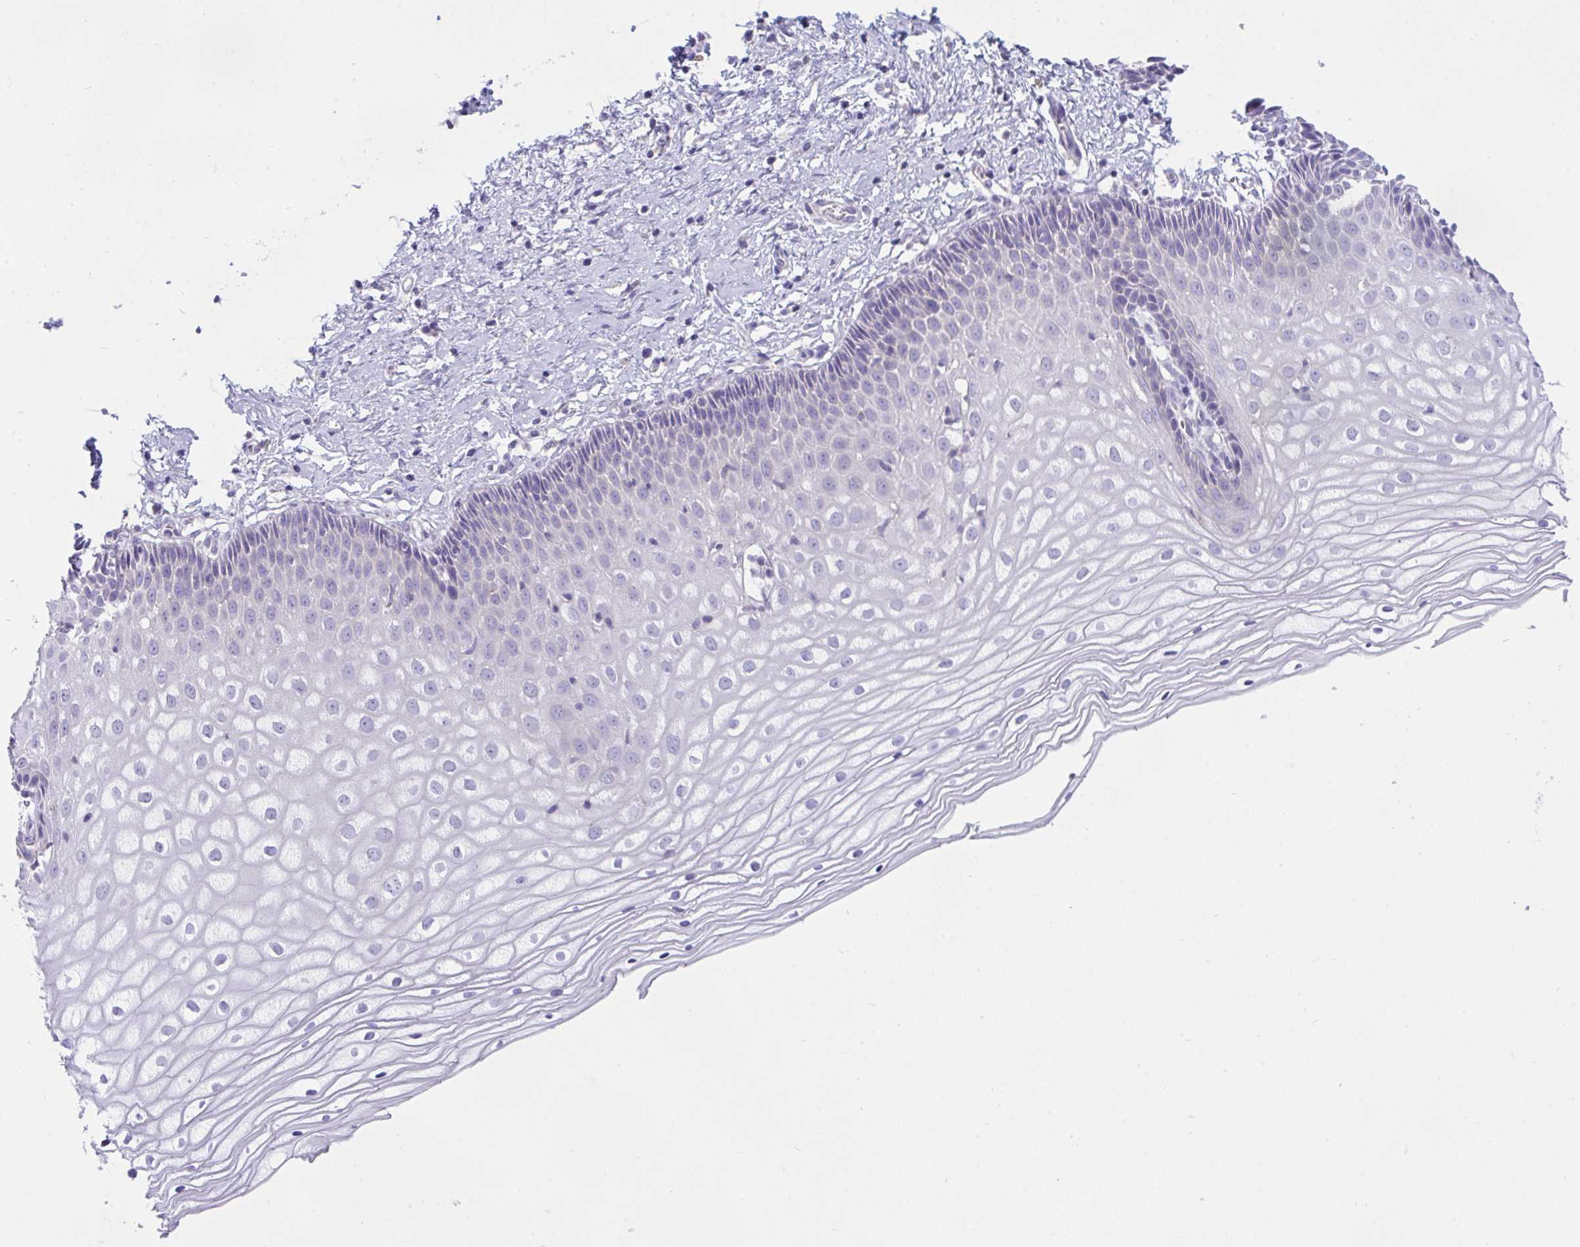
{"staining": {"intensity": "weak", "quantity": "<25%", "location": "cytoplasmic/membranous"}, "tissue": "cervix", "cell_type": "Glandular cells", "image_type": "normal", "snomed": [{"axis": "morphology", "description": "Normal tissue, NOS"}, {"axis": "topography", "description": "Cervix"}], "caption": "The IHC photomicrograph has no significant expression in glandular cells of cervix.", "gene": "PLA2G12B", "patient": {"sex": "female", "age": 36}}